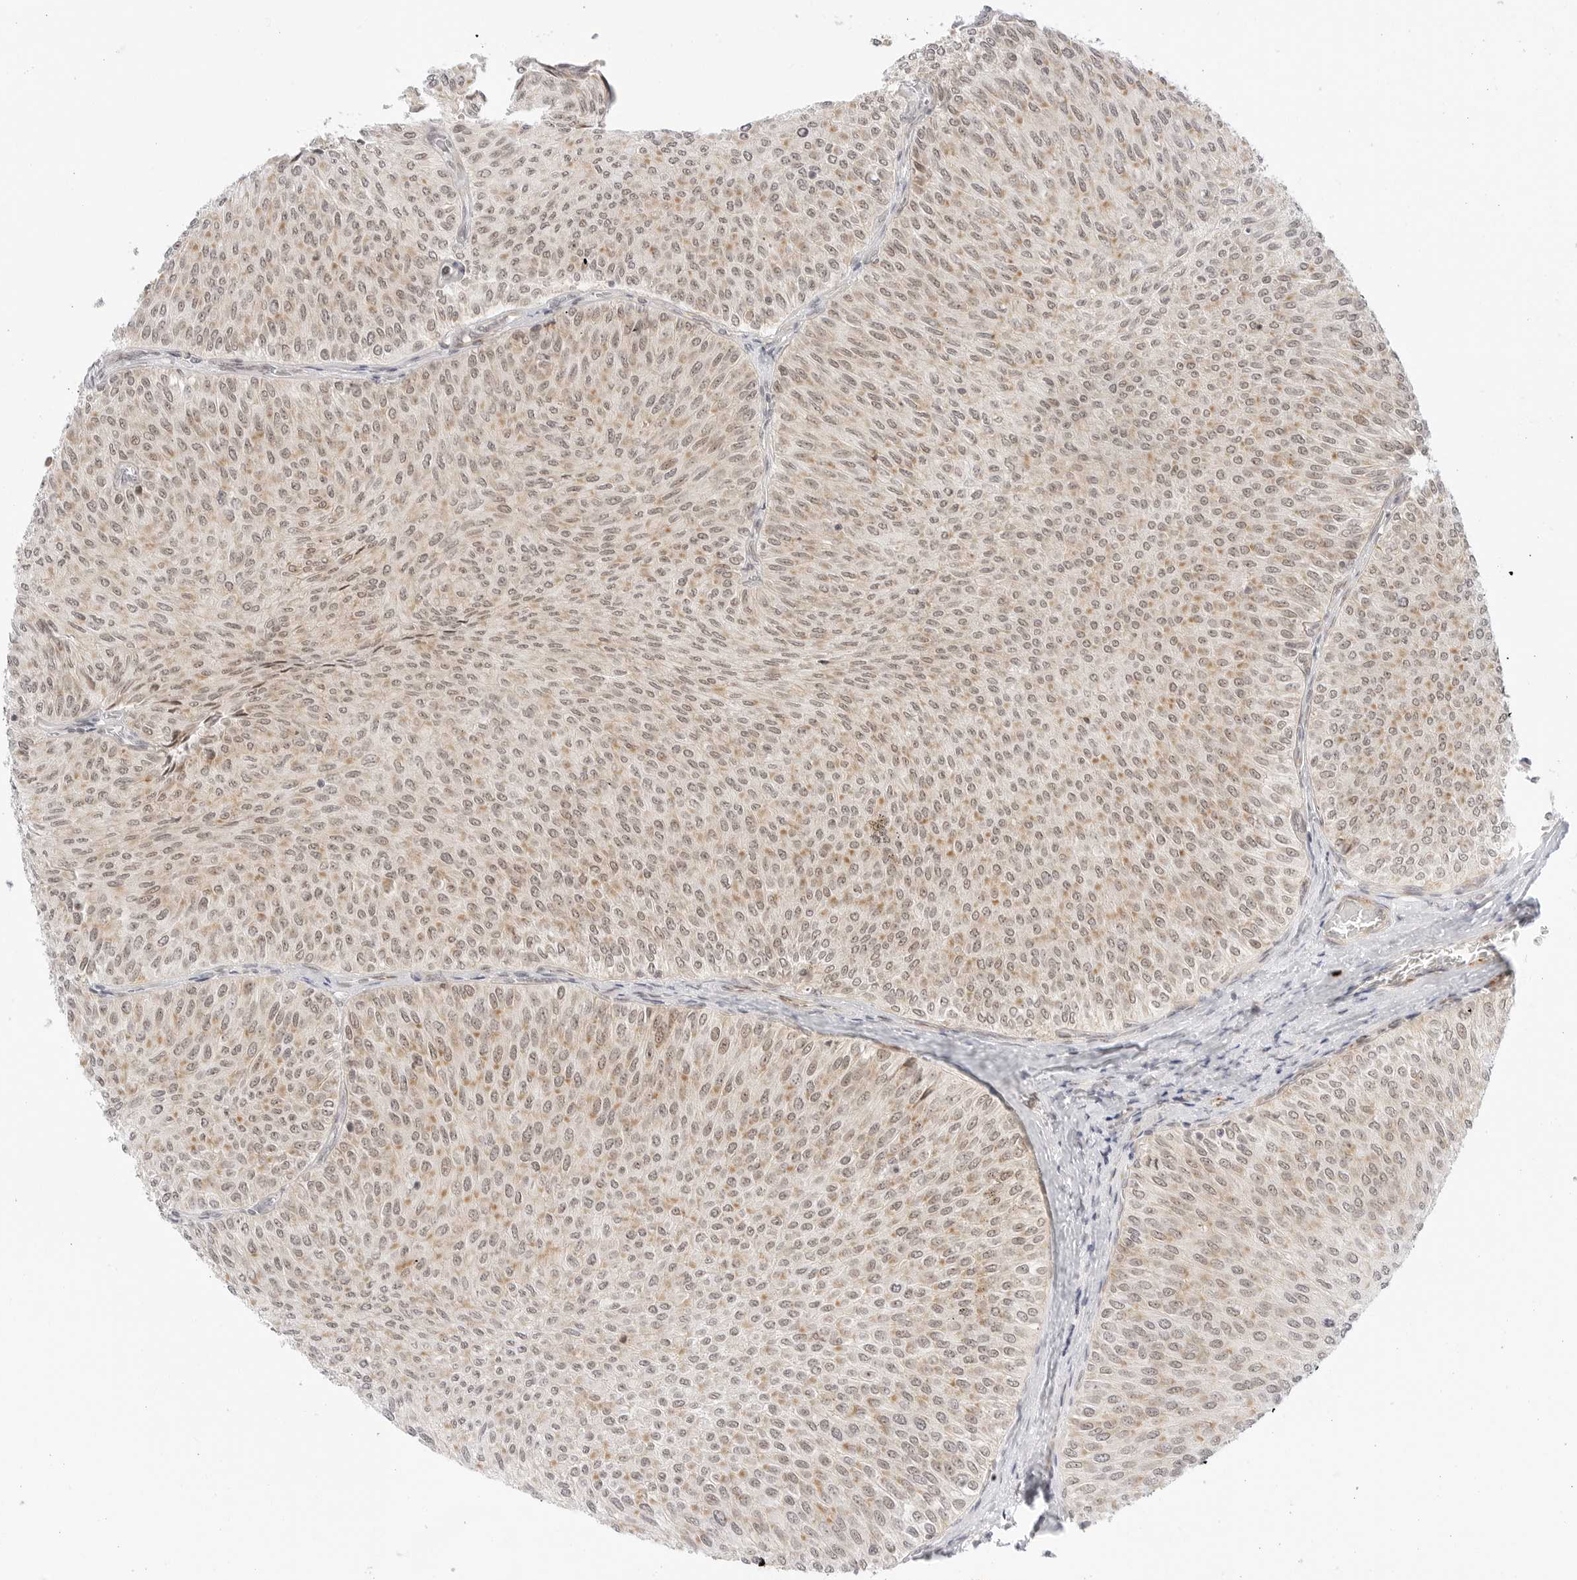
{"staining": {"intensity": "moderate", "quantity": ">75%", "location": "cytoplasmic/membranous,nuclear"}, "tissue": "urothelial cancer", "cell_type": "Tumor cells", "image_type": "cancer", "snomed": [{"axis": "morphology", "description": "Urothelial carcinoma, Low grade"}, {"axis": "topography", "description": "Urinary bladder"}], "caption": "High-magnification brightfield microscopy of urothelial cancer stained with DAB (brown) and counterstained with hematoxylin (blue). tumor cells exhibit moderate cytoplasmic/membranous and nuclear staining is identified in about>75% of cells.", "gene": "HIPK3", "patient": {"sex": "male", "age": 78}}